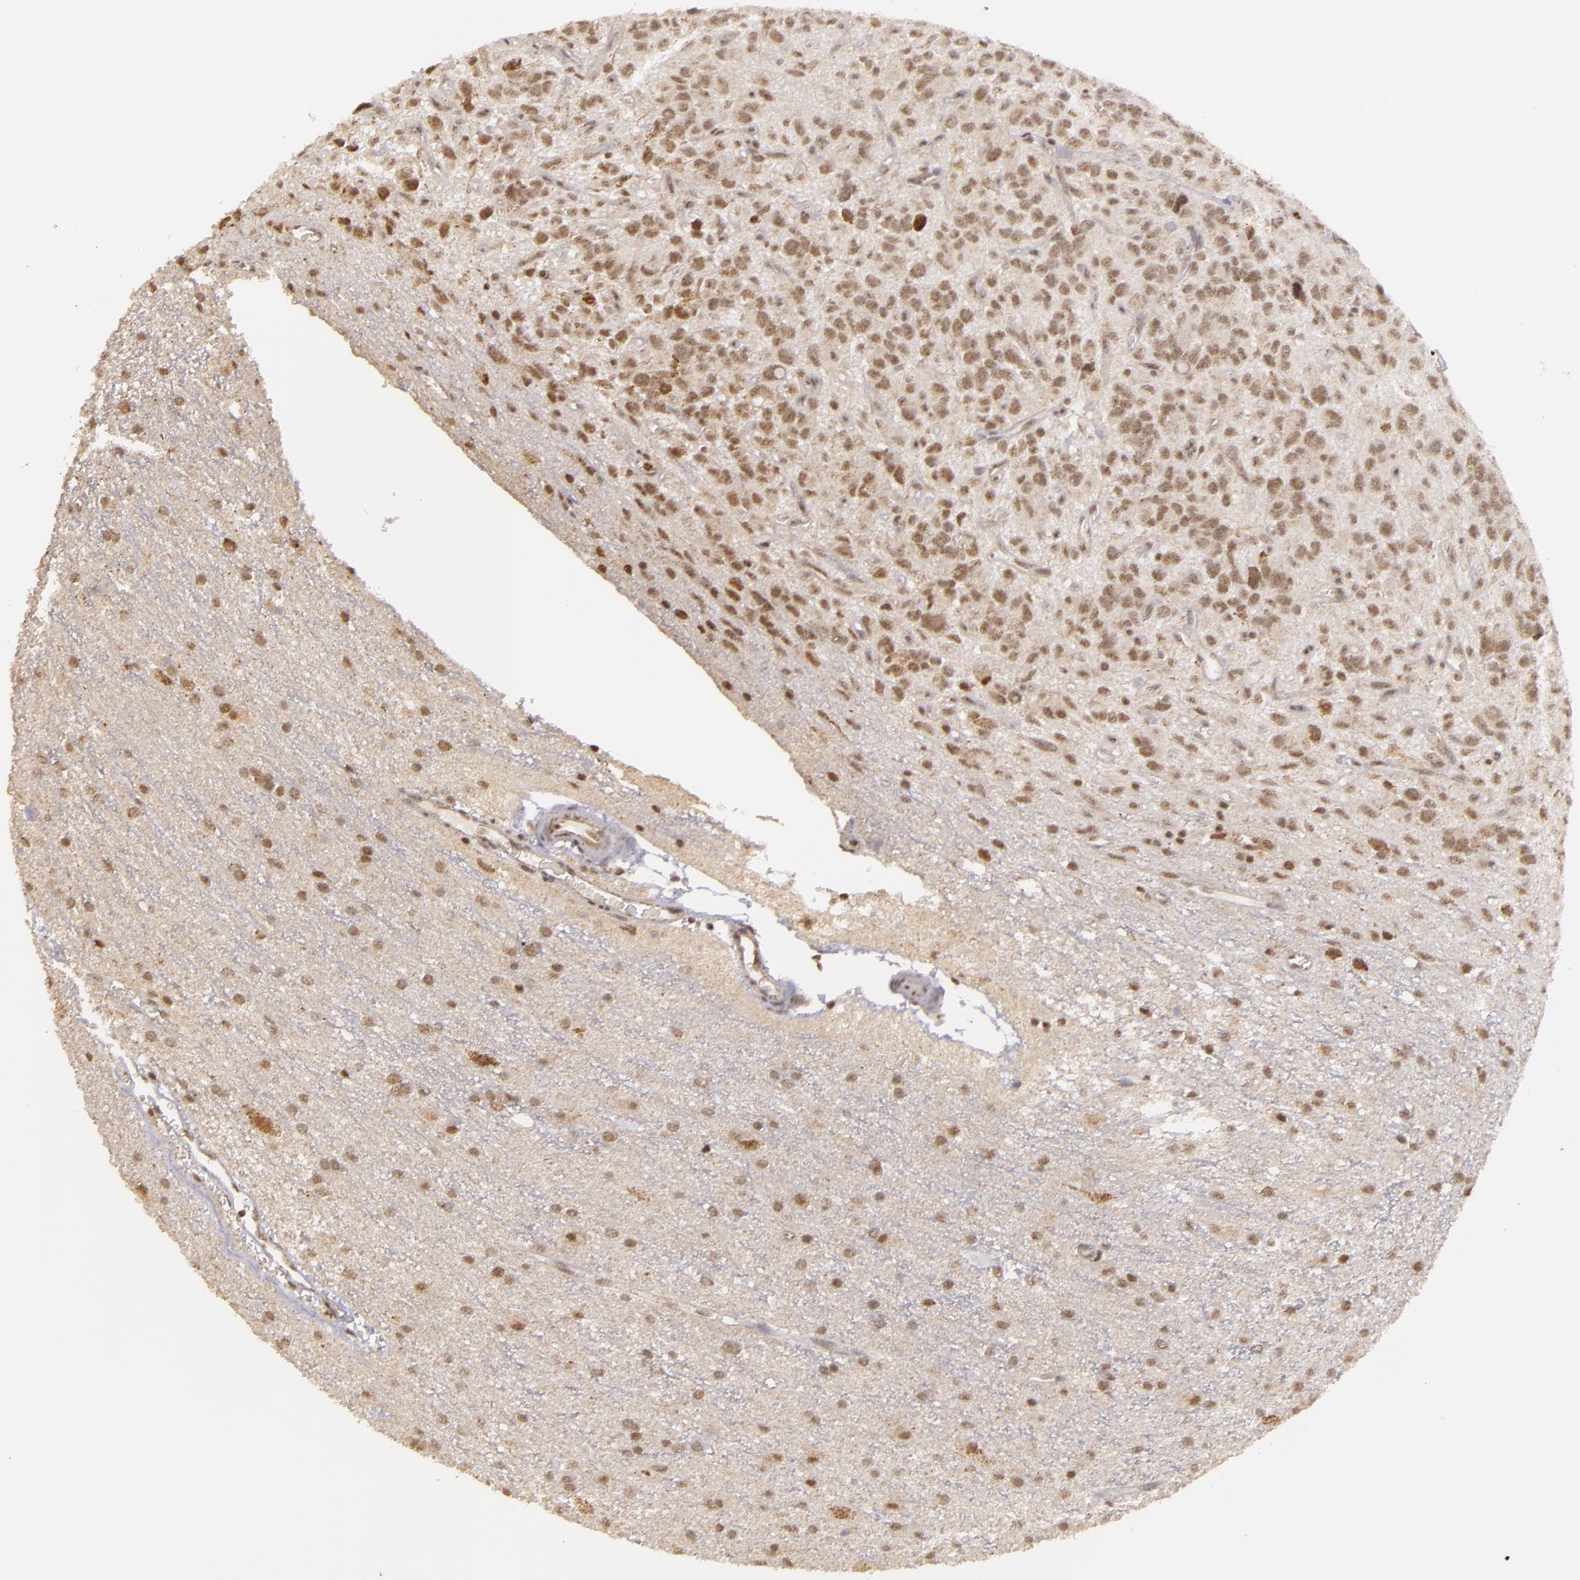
{"staining": {"intensity": "weak", "quantity": ">75%", "location": "nuclear"}, "tissue": "glioma", "cell_type": "Tumor cells", "image_type": "cancer", "snomed": [{"axis": "morphology", "description": "Glioma, malignant, Low grade"}, {"axis": "topography", "description": "Brain"}], "caption": "Malignant glioma (low-grade) was stained to show a protein in brown. There is low levels of weak nuclear staining in approximately >75% of tumor cells.", "gene": "MXD1", "patient": {"sex": "female", "age": 15}}